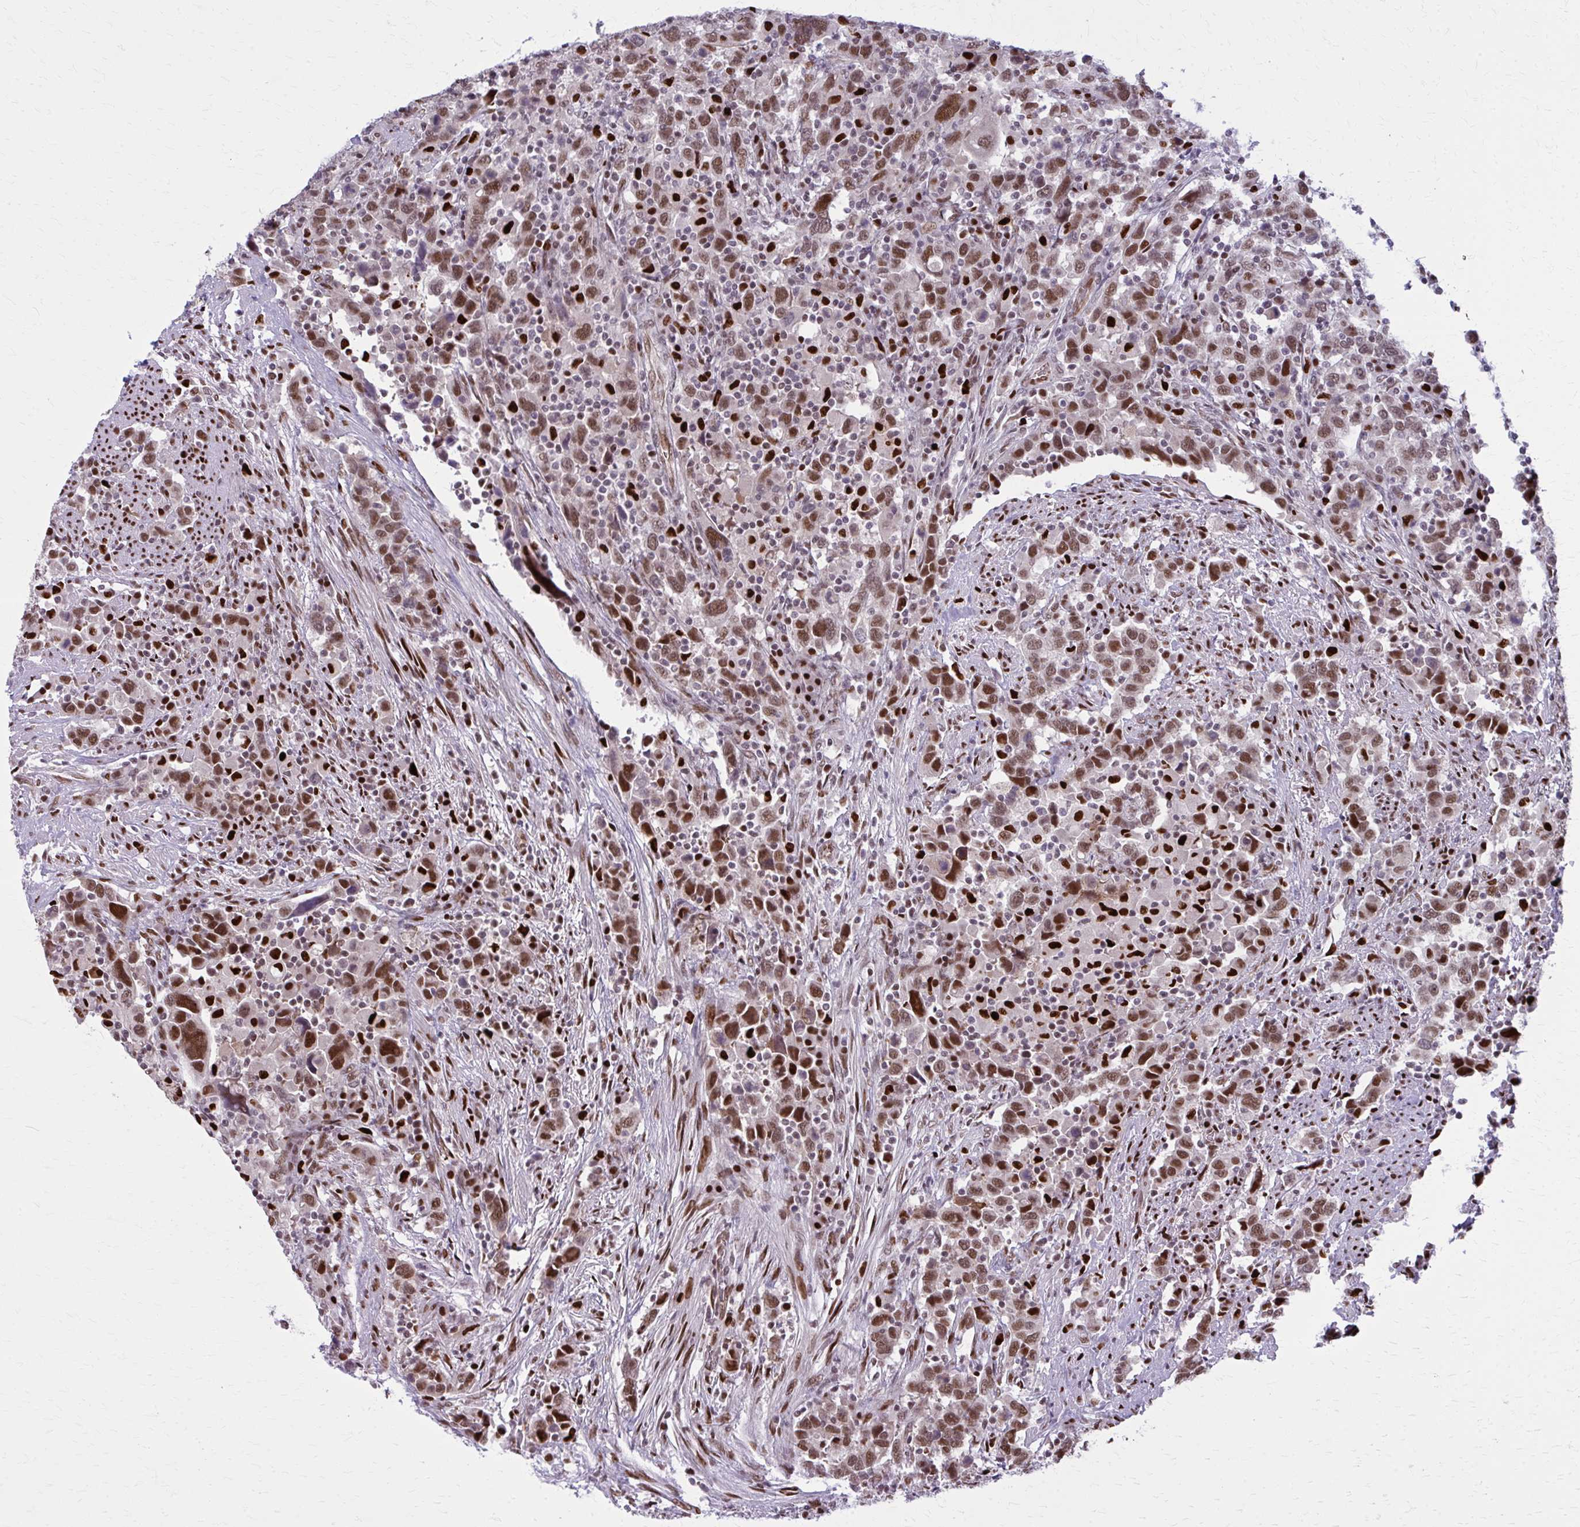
{"staining": {"intensity": "moderate", "quantity": ">75%", "location": "nuclear"}, "tissue": "urothelial cancer", "cell_type": "Tumor cells", "image_type": "cancer", "snomed": [{"axis": "morphology", "description": "Urothelial carcinoma, High grade"}, {"axis": "topography", "description": "Urinary bladder"}], "caption": "Urothelial cancer stained for a protein displays moderate nuclear positivity in tumor cells.", "gene": "ZNF559", "patient": {"sex": "male", "age": 61}}